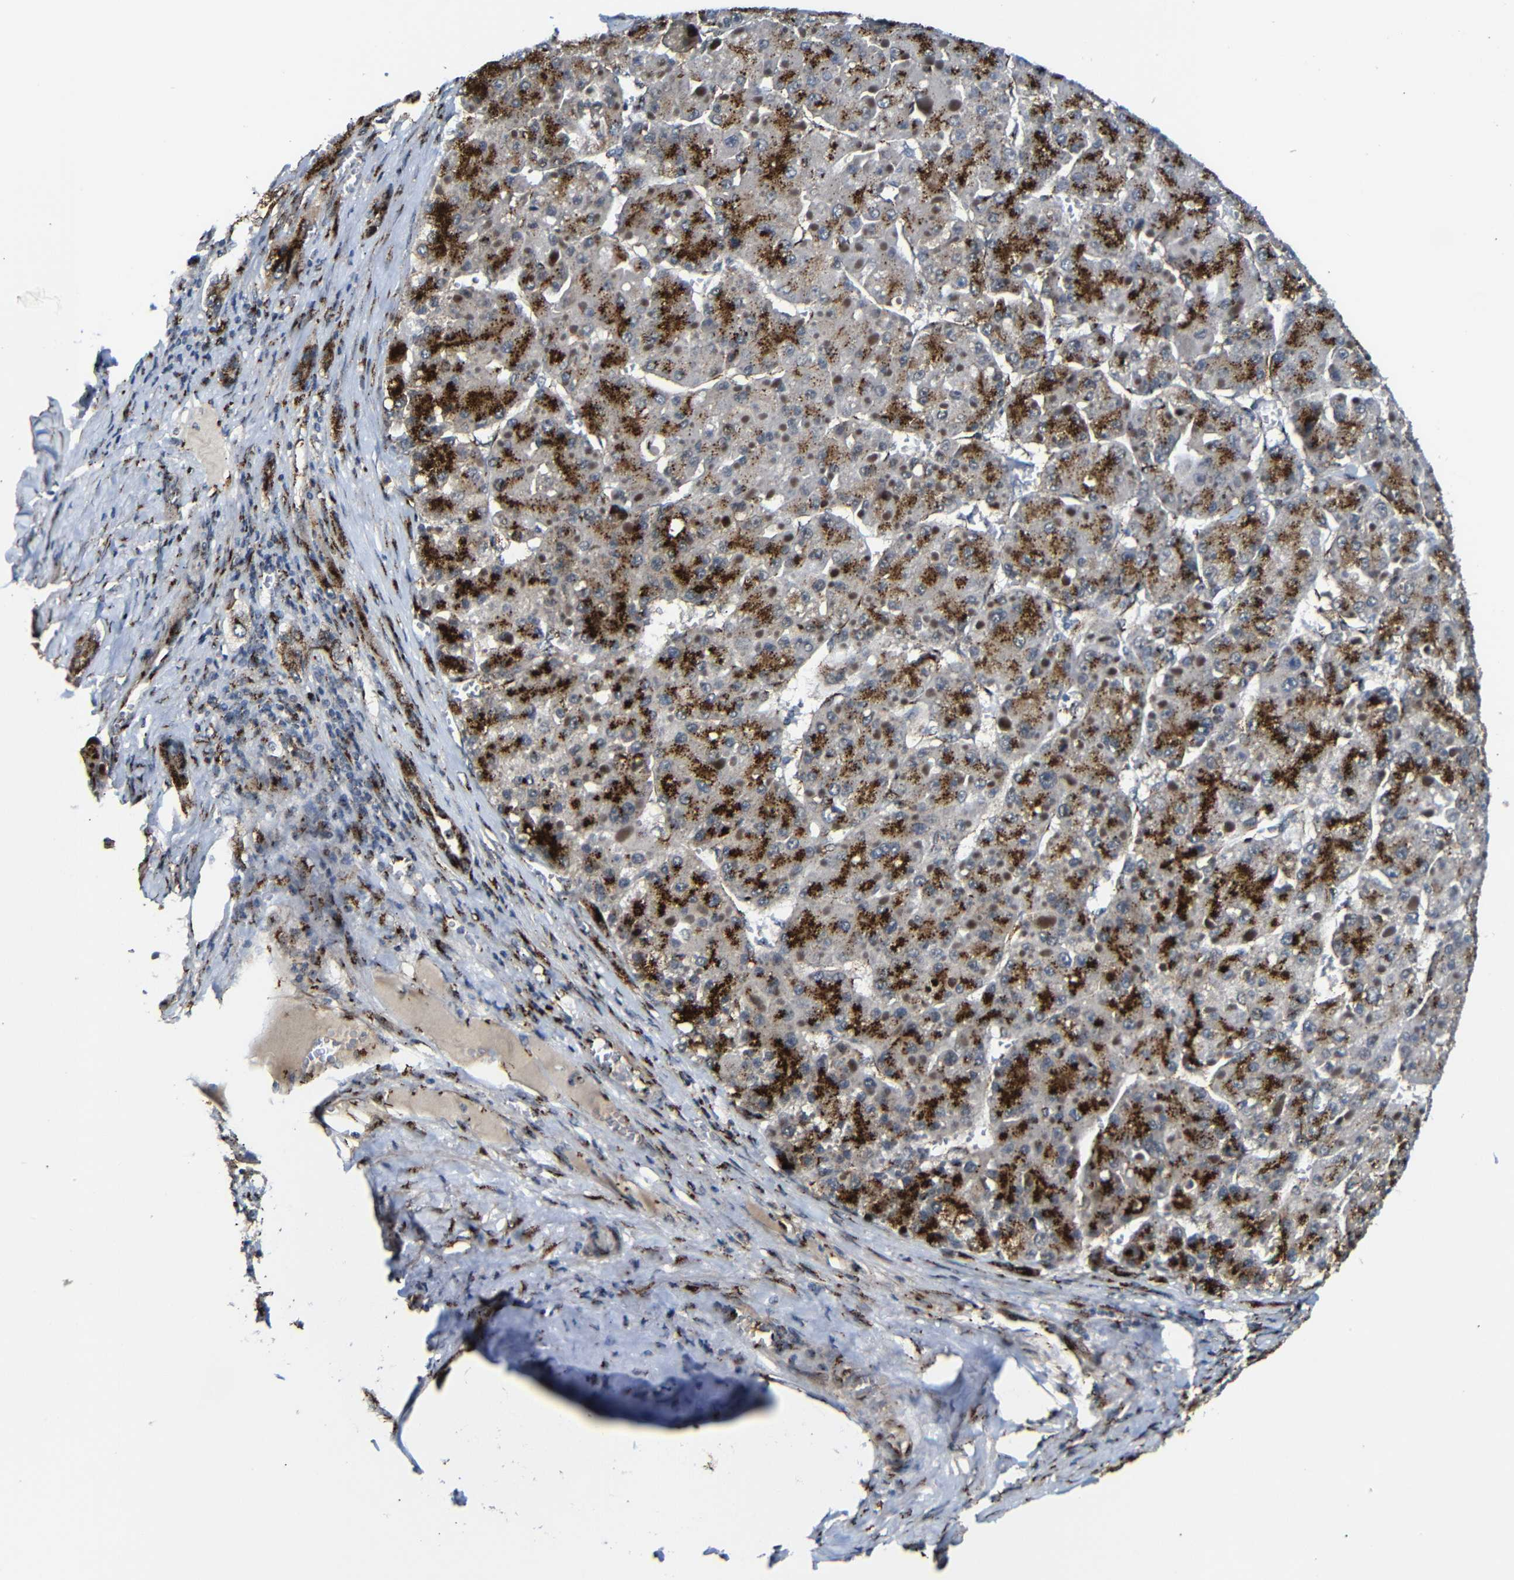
{"staining": {"intensity": "strong", "quantity": ">75%", "location": "cytoplasmic/membranous"}, "tissue": "liver cancer", "cell_type": "Tumor cells", "image_type": "cancer", "snomed": [{"axis": "morphology", "description": "Carcinoma, Hepatocellular, NOS"}, {"axis": "topography", "description": "Liver"}], "caption": "This photomicrograph shows immunohistochemistry (IHC) staining of human hepatocellular carcinoma (liver), with high strong cytoplasmic/membranous expression in about >75% of tumor cells.", "gene": "TGOLN2", "patient": {"sex": "female", "age": 73}}